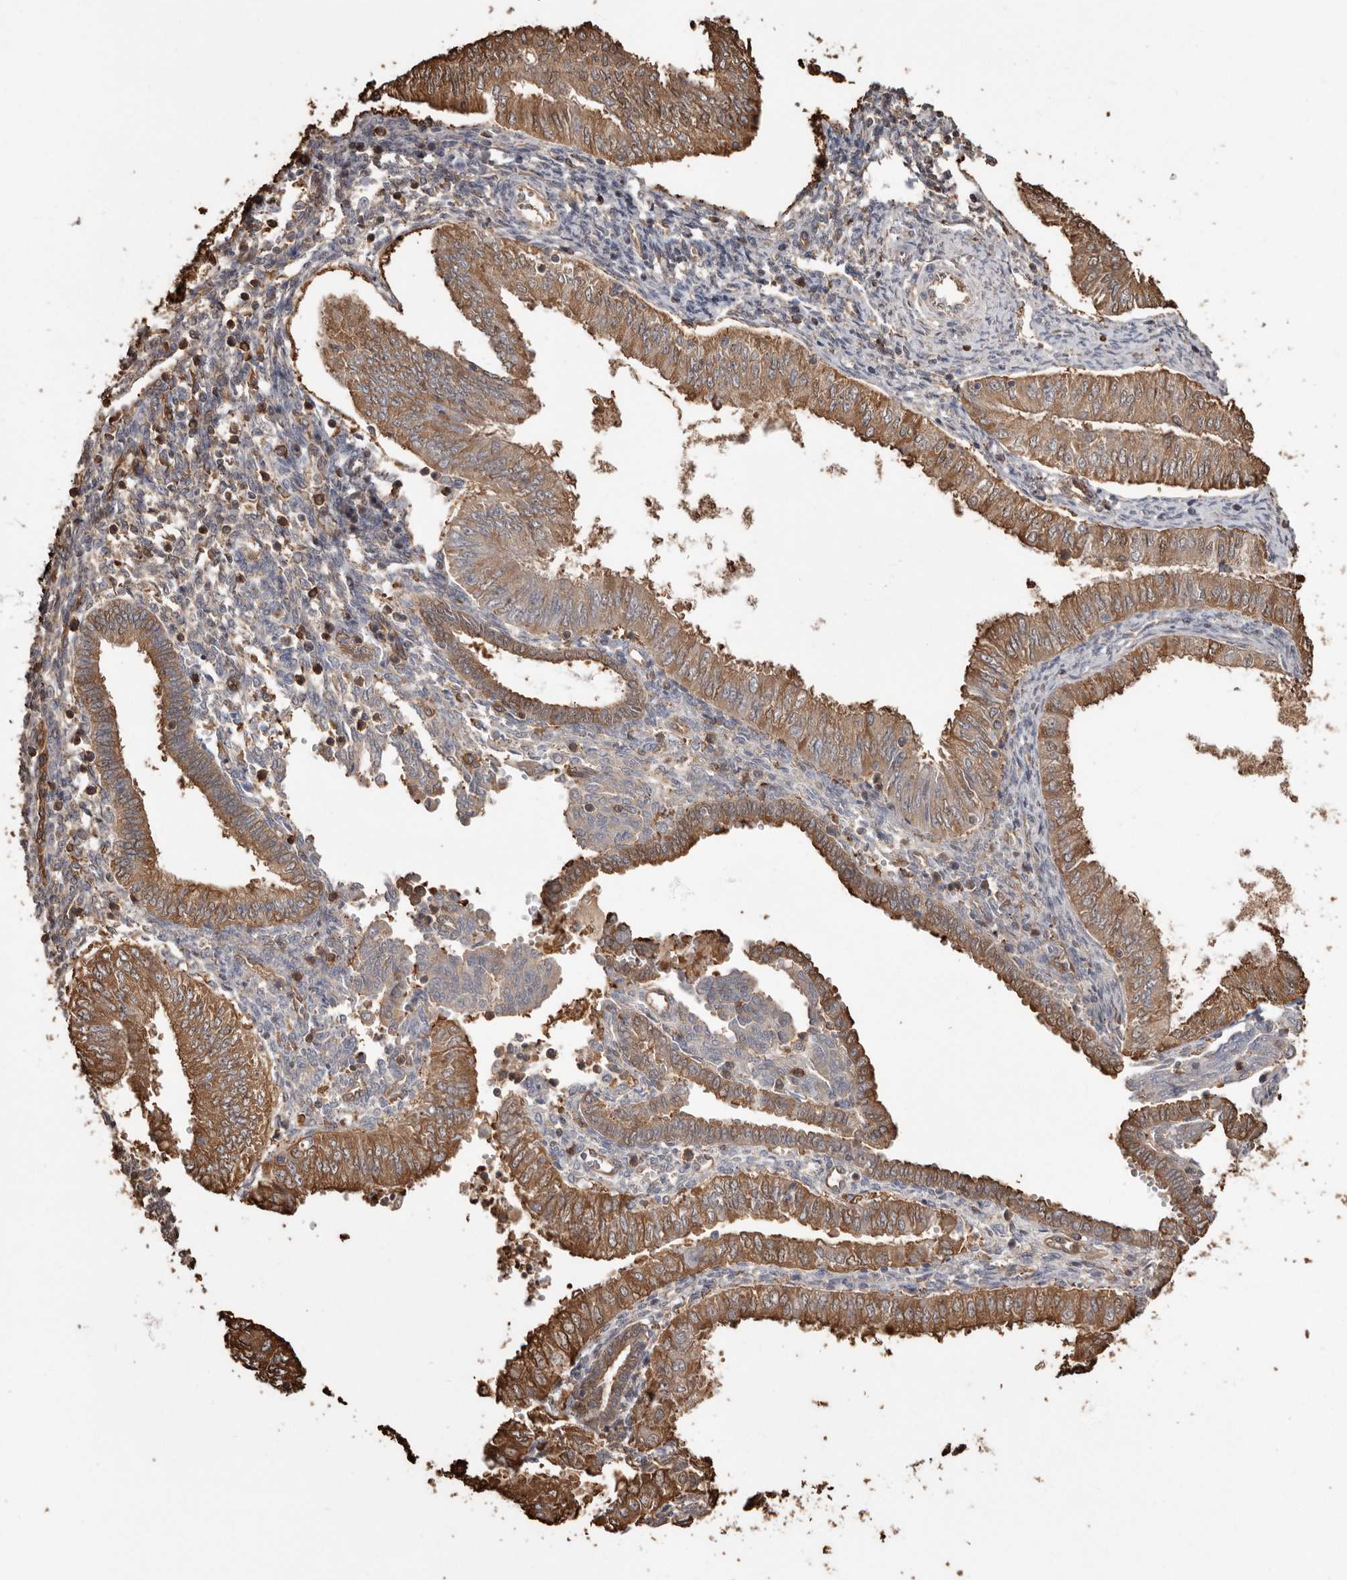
{"staining": {"intensity": "moderate", "quantity": ">75%", "location": "cytoplasmic/membranous"}, "tissue": "endometrial cancer", "cell_type": "Tumor cells", "image_type": "cancer", "snomed": [{"axis": "morphology", "description": "Normal tissue, NOS"}, {"axis": "morphology", "description": "Adenocarcinoma, NOS"}, {"axis": "topography", "description": "Endometrium"}], "caption": "Protein expression analysis of adenocarcinoma (endometrial) demonstrates moderate cytoplasmic/membranous expression in approximately >75% of tumor cells.", "gene": "PKM", "patient": {"sex": "female", "age": 53}}